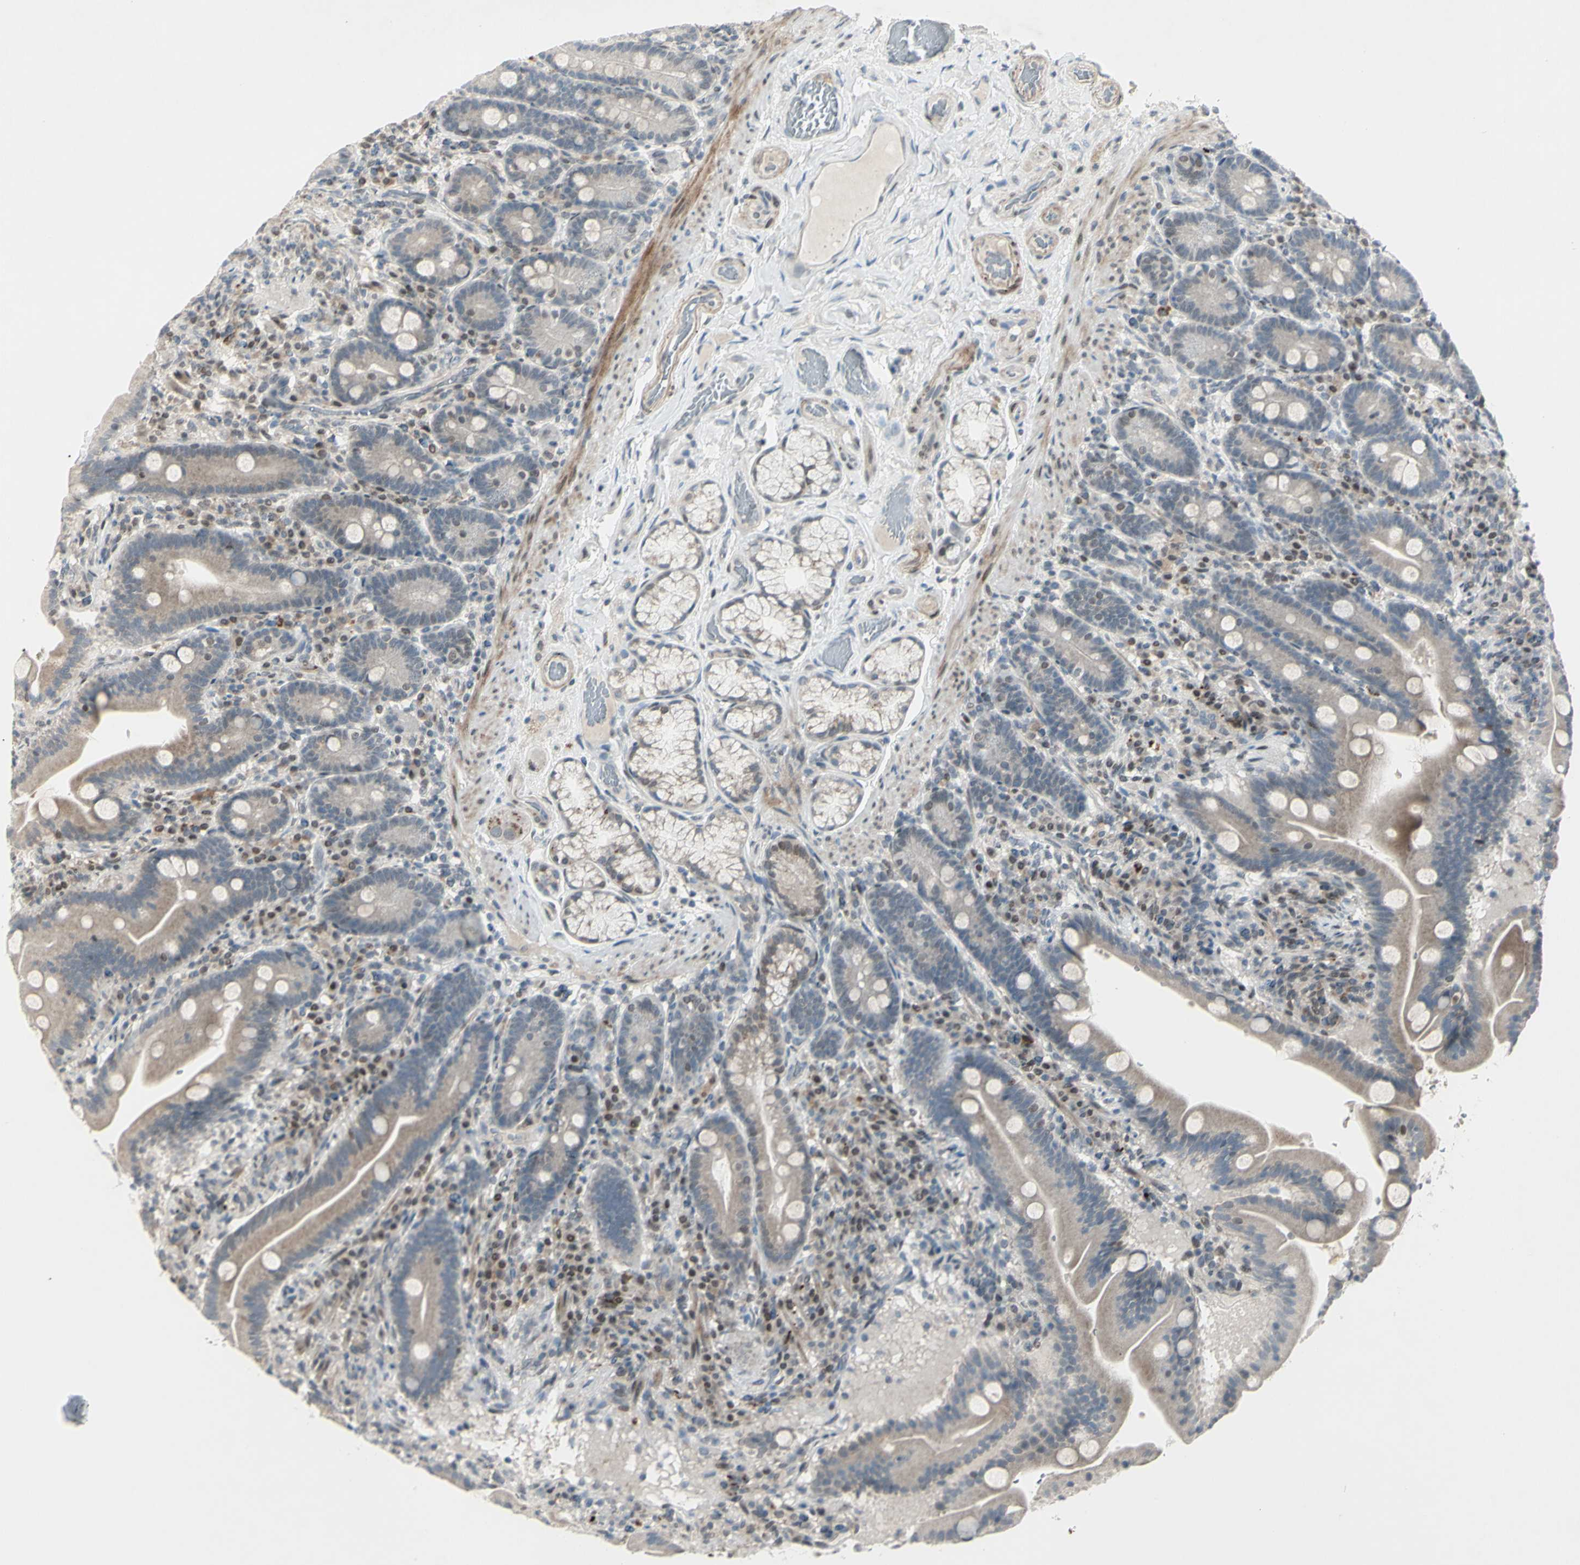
{"staining": {"intensity": "weak", "quantity": ">75%", "location": "cytoplasmic/membranous"}, "tissue": "duodenum", "cell_type": "Glandular cells", "image_type": "normal", "snomed": [{"axis": "morphology", "description": "Normal tissue, NOS"}, {"axis": "topography", "description": "Duodenum"}], "caption": "Brown immunohistochemical staining in unremarkable duodenum shows weak cytoplasmic/membranous positivity in approximately >75% of glandular cells.", "gene": "FGFR2", "patient": {"sex": "male", "age": 54}}